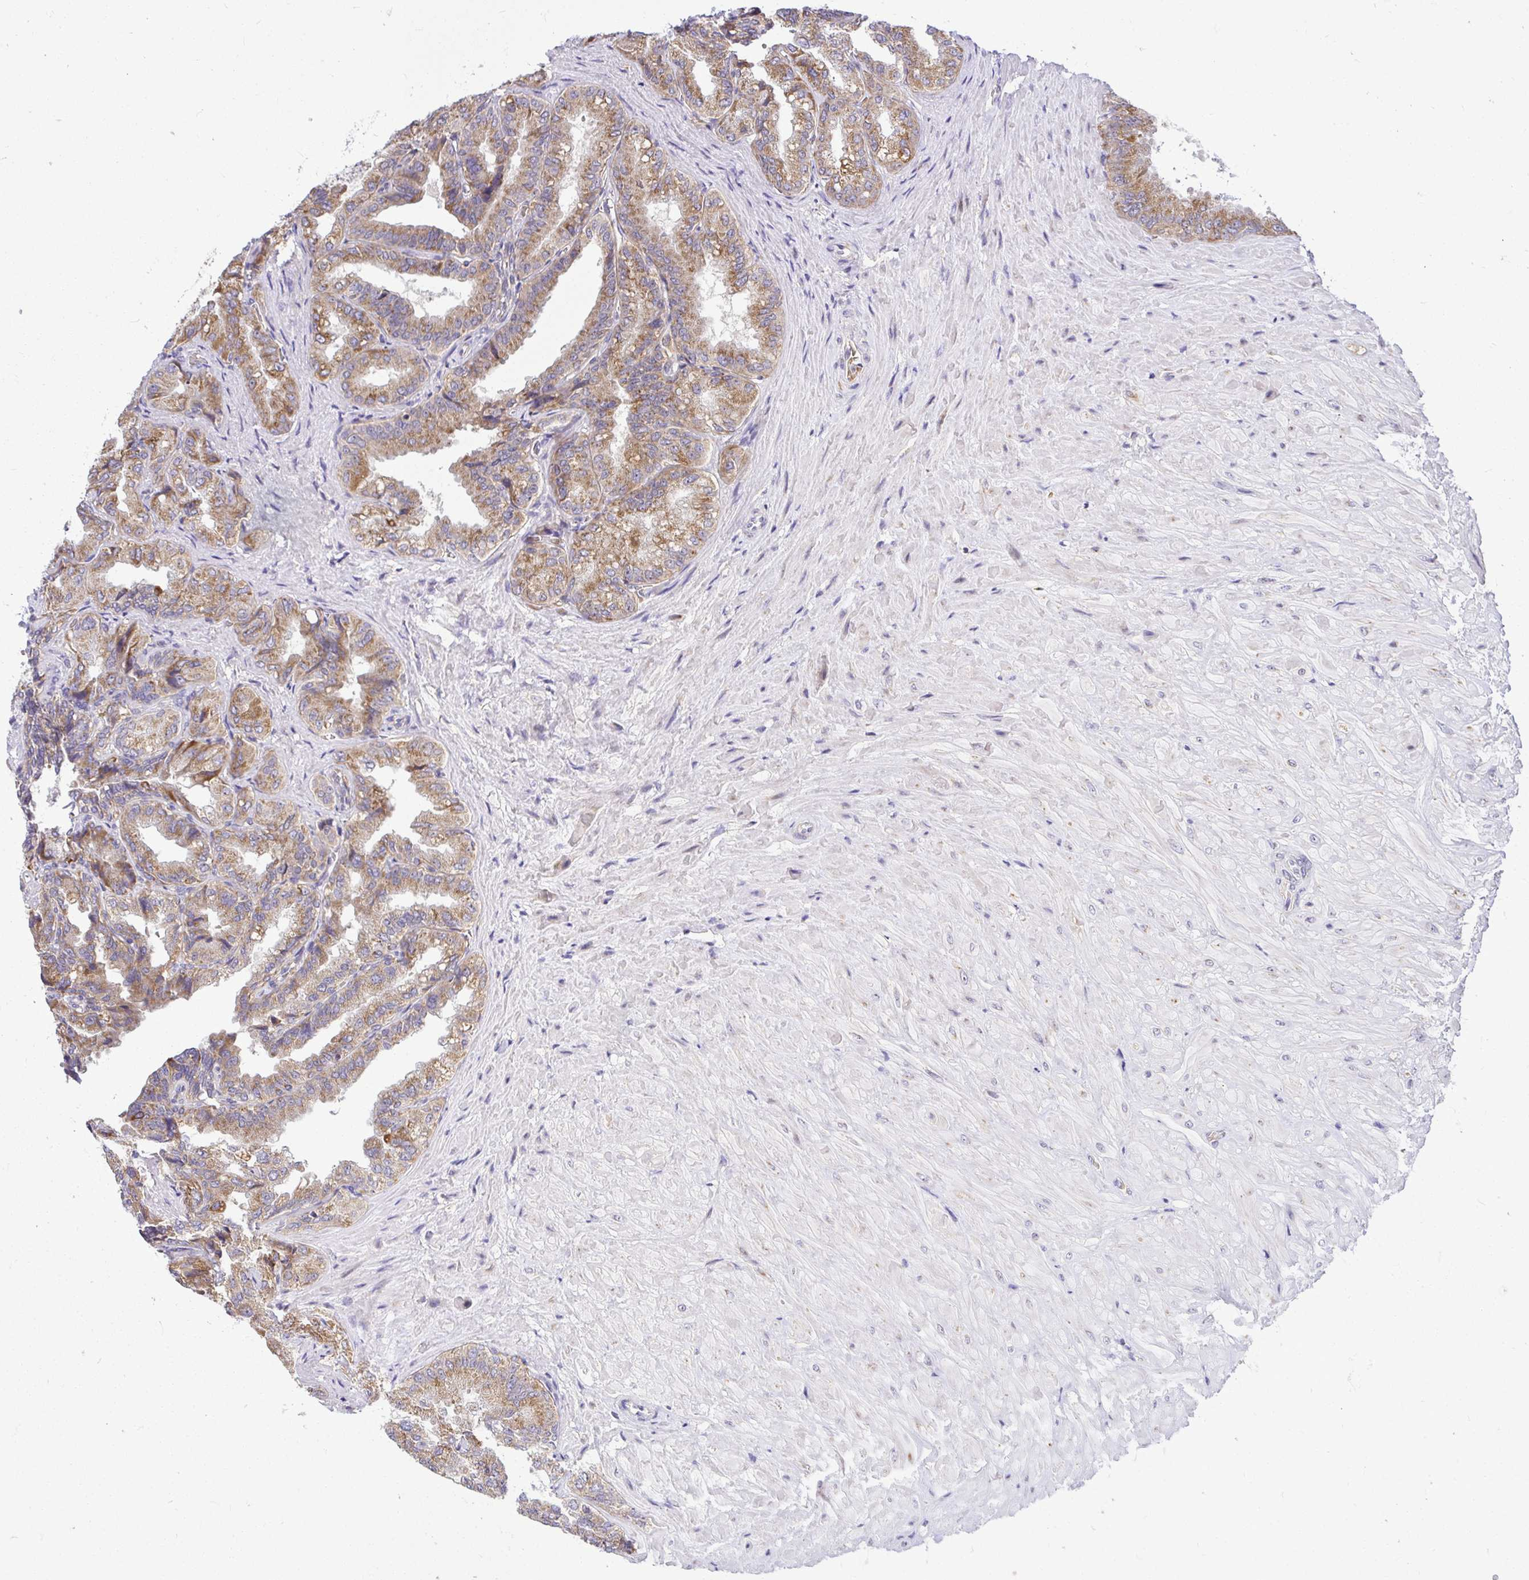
{"staining": {"intensity": "moderate", "quantity": ">75%", "location": "cytoplasmic/membranous"}, "tissue": "seminal vesicle", "cell_type": "Glandular cells", "image_type": "normal", "snomed": [{"axis": "morphology", "description": "Normal tissue, NOS"}, {"axis": "topography", "description": "Seminal veicle"}], "caption": "Glandular cells show medium levels of moderate cytoplasmic/membranous expression in approximately >75% of cells in benign human seminal vesicle.", "gene": "VTI1B", "patient": {"sex": "male", "age": 68}}